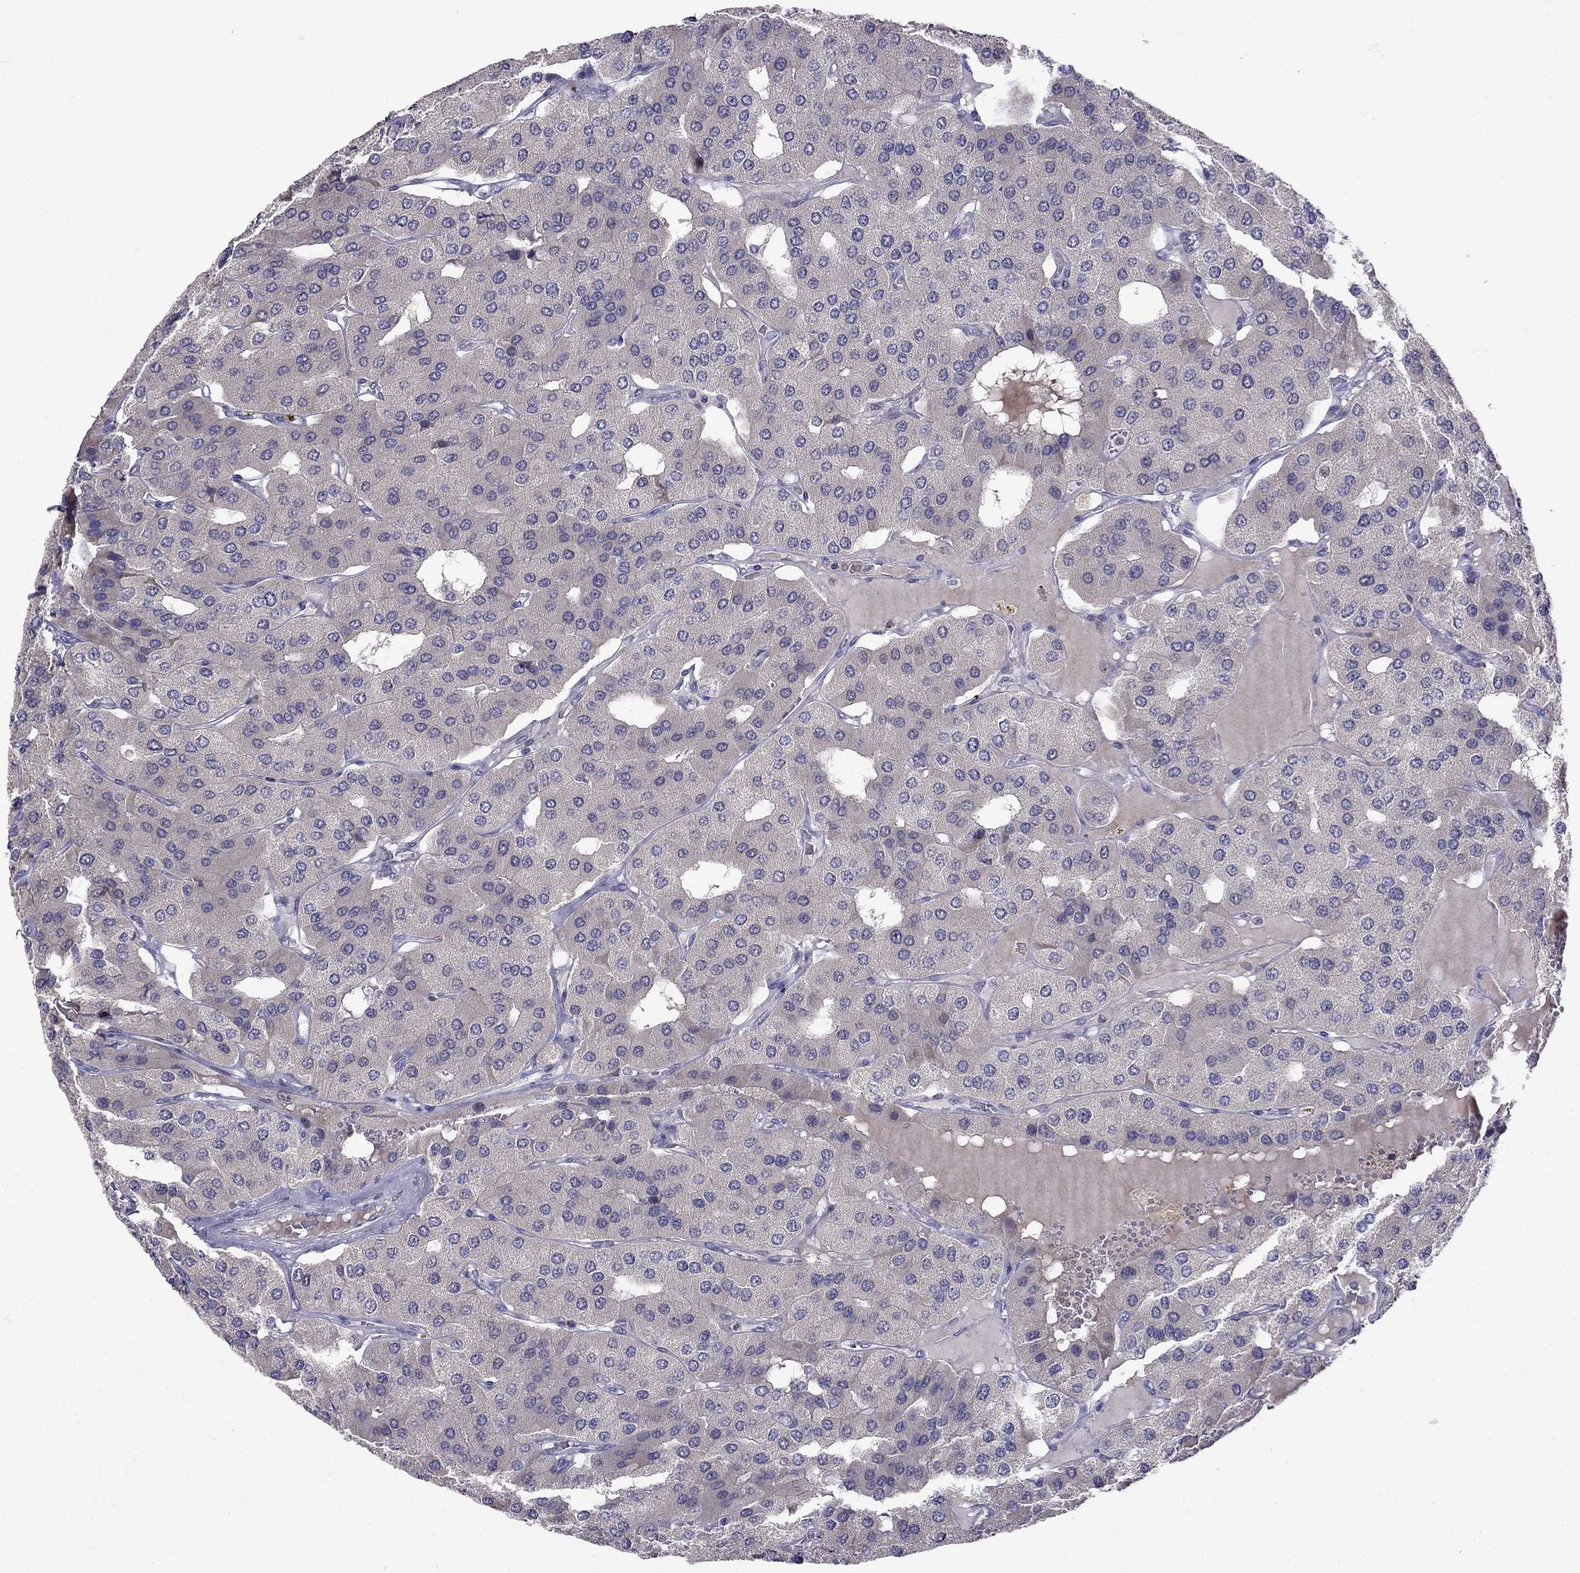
{"staining": {"intensity": "negative", "quantity": "none", "location": "none"}, "tissue": "parathyroid gland", "cell_type": "Glandular cells", "image_type": "normal", "snomed": [{"axis": "morphology", "description": "Normal tissue, NOS"}, {"axis": "morphology", "description": "Adenoma, NOS"}, {"axis": "topography", "description": "Parathyroid gland"}], "caption": "Parathyroid gland stained for a protein using immunohistochemistry reveals no staining glandular cells.", "gene": "LRRC39", "patient": {"sex": "female", "age": 86}}